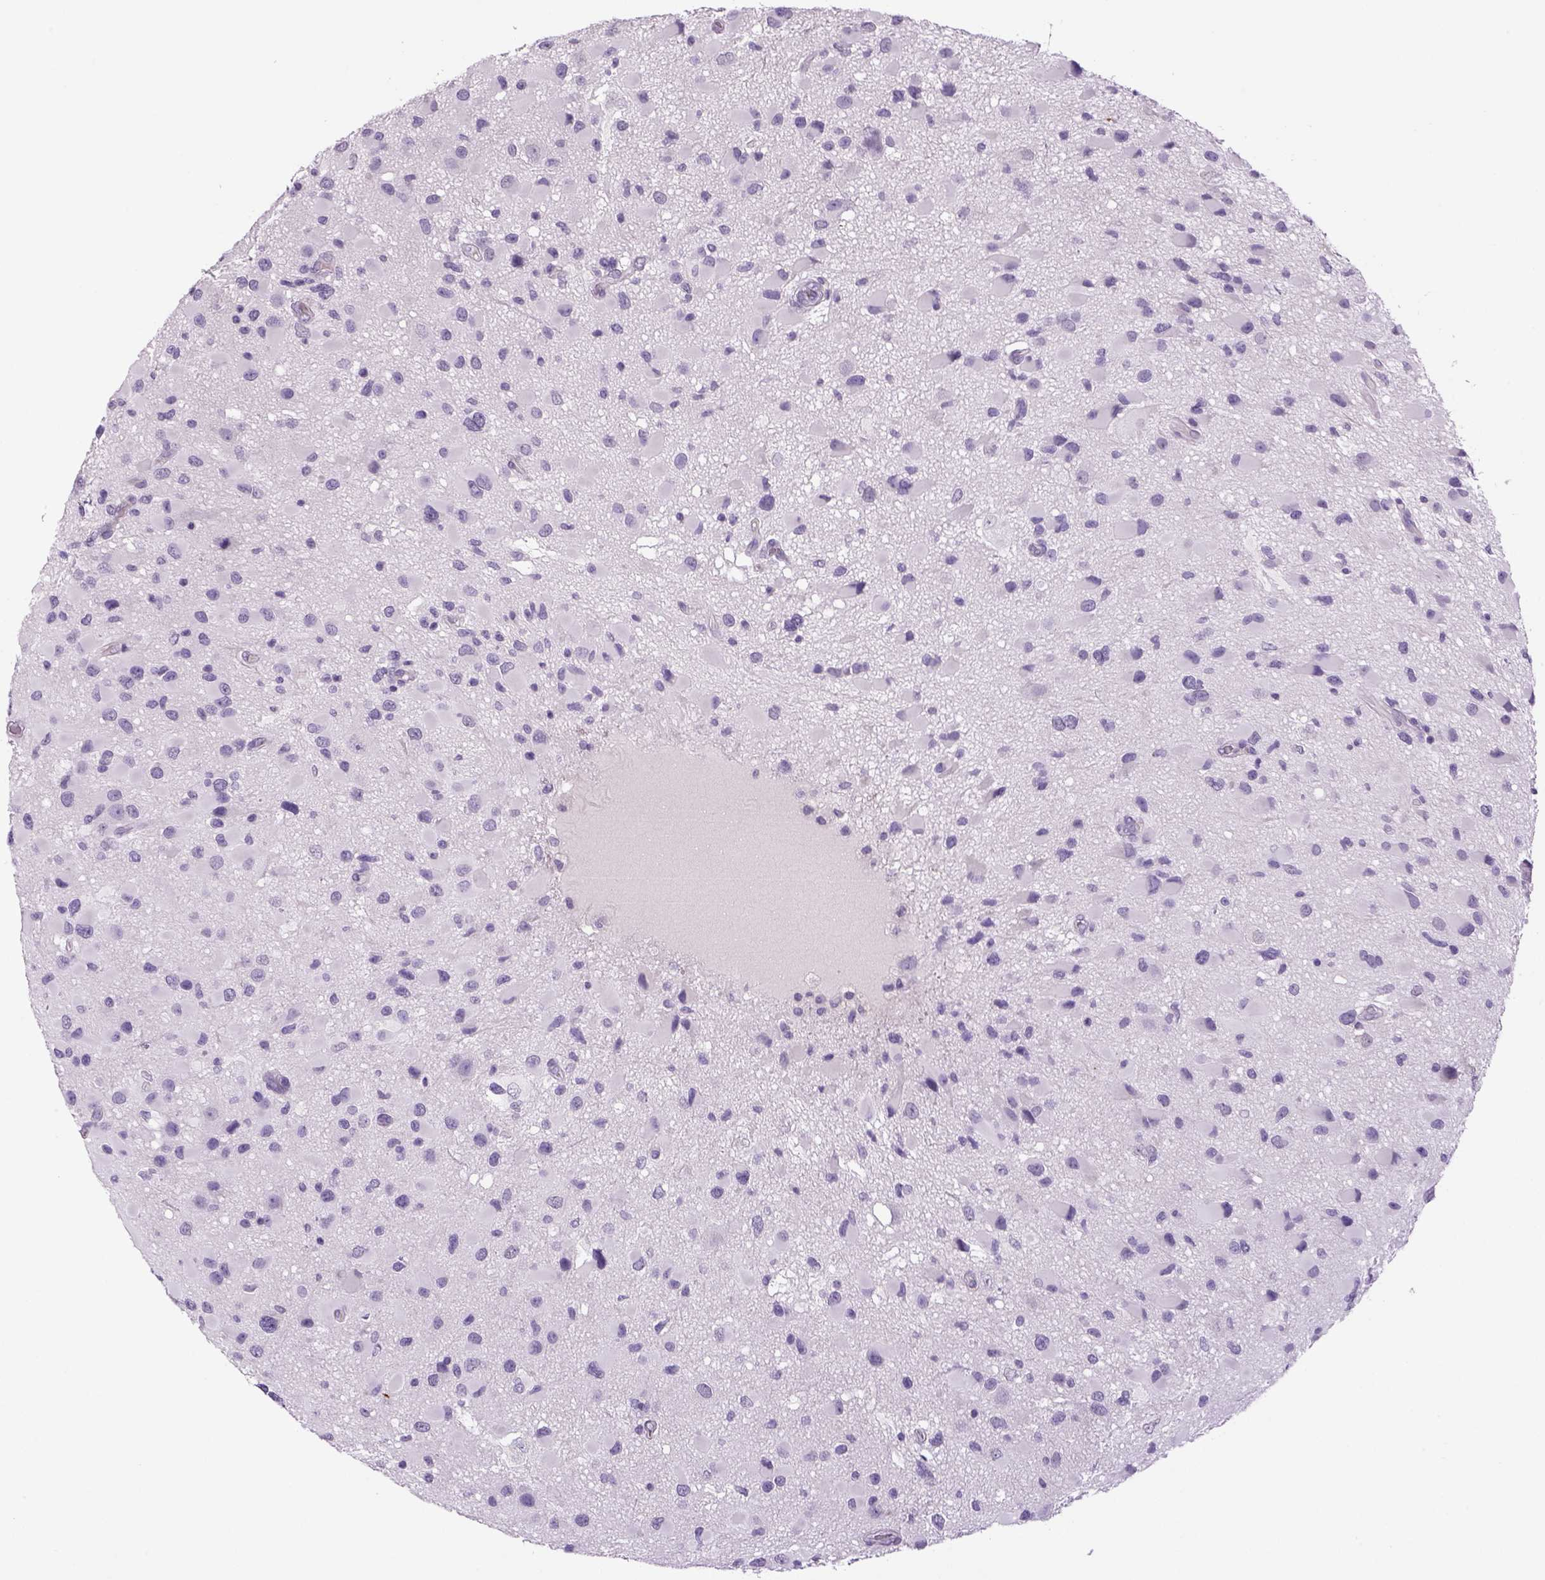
{"staining": {"intensity": "negative", "quantity": "none", "location": "none"}, "tissue": "glioma", "cell_type": "Tumor cells", "image_type": "cancer", "snomed": [{"axis": "morphology", "description": "Glioma, malignant, Low grade"}, {"axis": "topography", "description": "Brain"}], "caption": "Immunohistochemistry (IHC) photomicrograph of neoplastic tissue: human low-grade glioma (malignant) stained with DAB (3,3'-diaminobenzidine) exhibits no significant protein staining in tumor cells.", "gene": "DBH", "patient": {"sex": "female", "age": 32}}